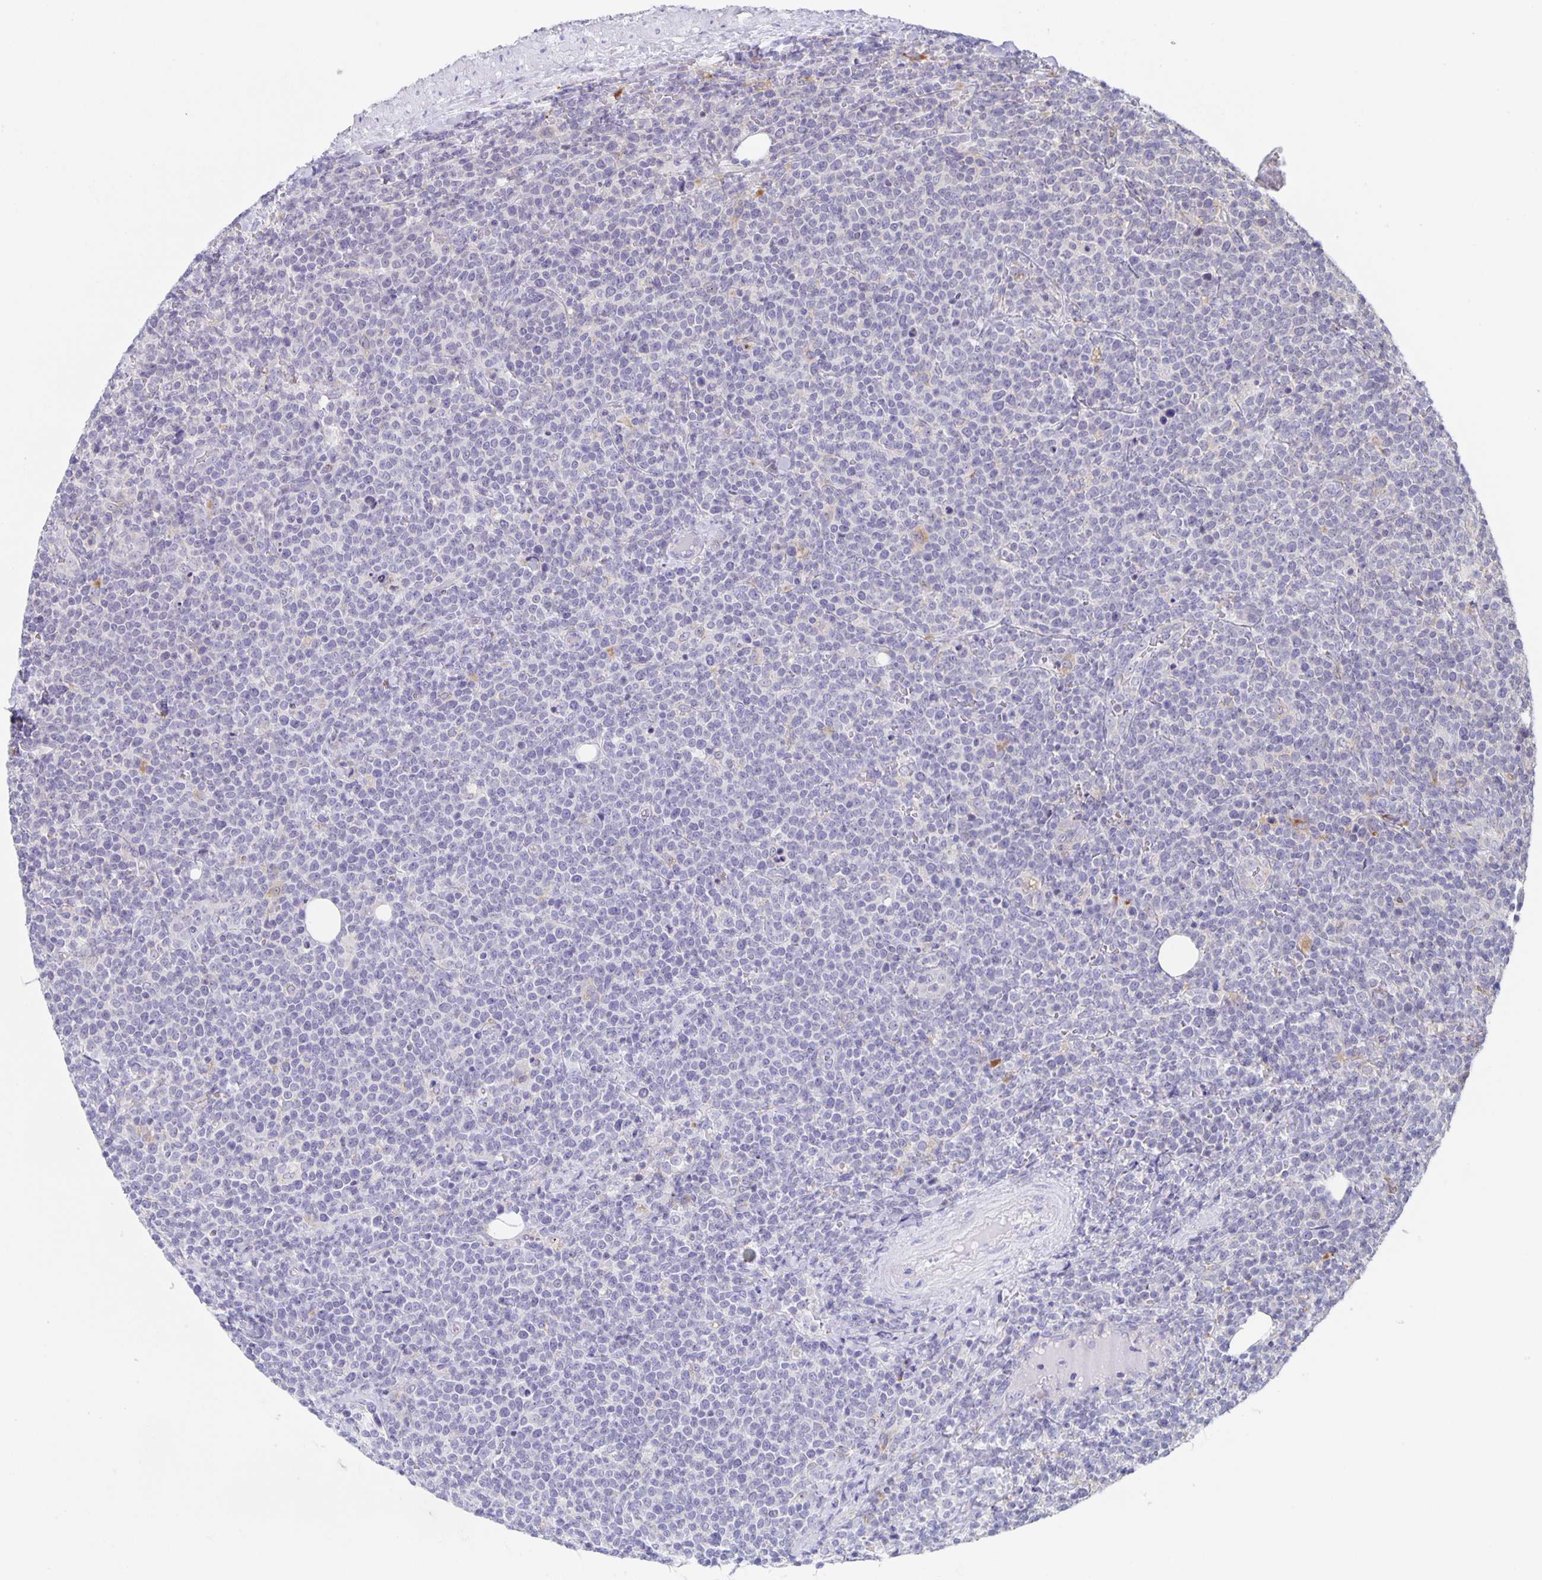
{"staining": {"intensity": "negative", "quantity": "none", "location": "none"}, "tissue": "lymphoma", "cell_type": "Tumor cells", "image_type": "cancer", "snomed": [{"axis": "morphology", "description": "Malignant lymphoma, non-Hodgkin's type, High grade"}, {"axis": "topography", "description": "Lymph node"}], "caption": "A photomicrograph of high-grade malignant lymphoma, non-Hodgkin's type stained for a protein reveals no brown staining in tumor cells. The staining was performed using DAB to visualize the protein expression in brown, while the nuclei were stained in blue with hematoxylin (Magnification: 20x).", "gene": "LIPA", "patient": {"sex": "male", "age": 61}}